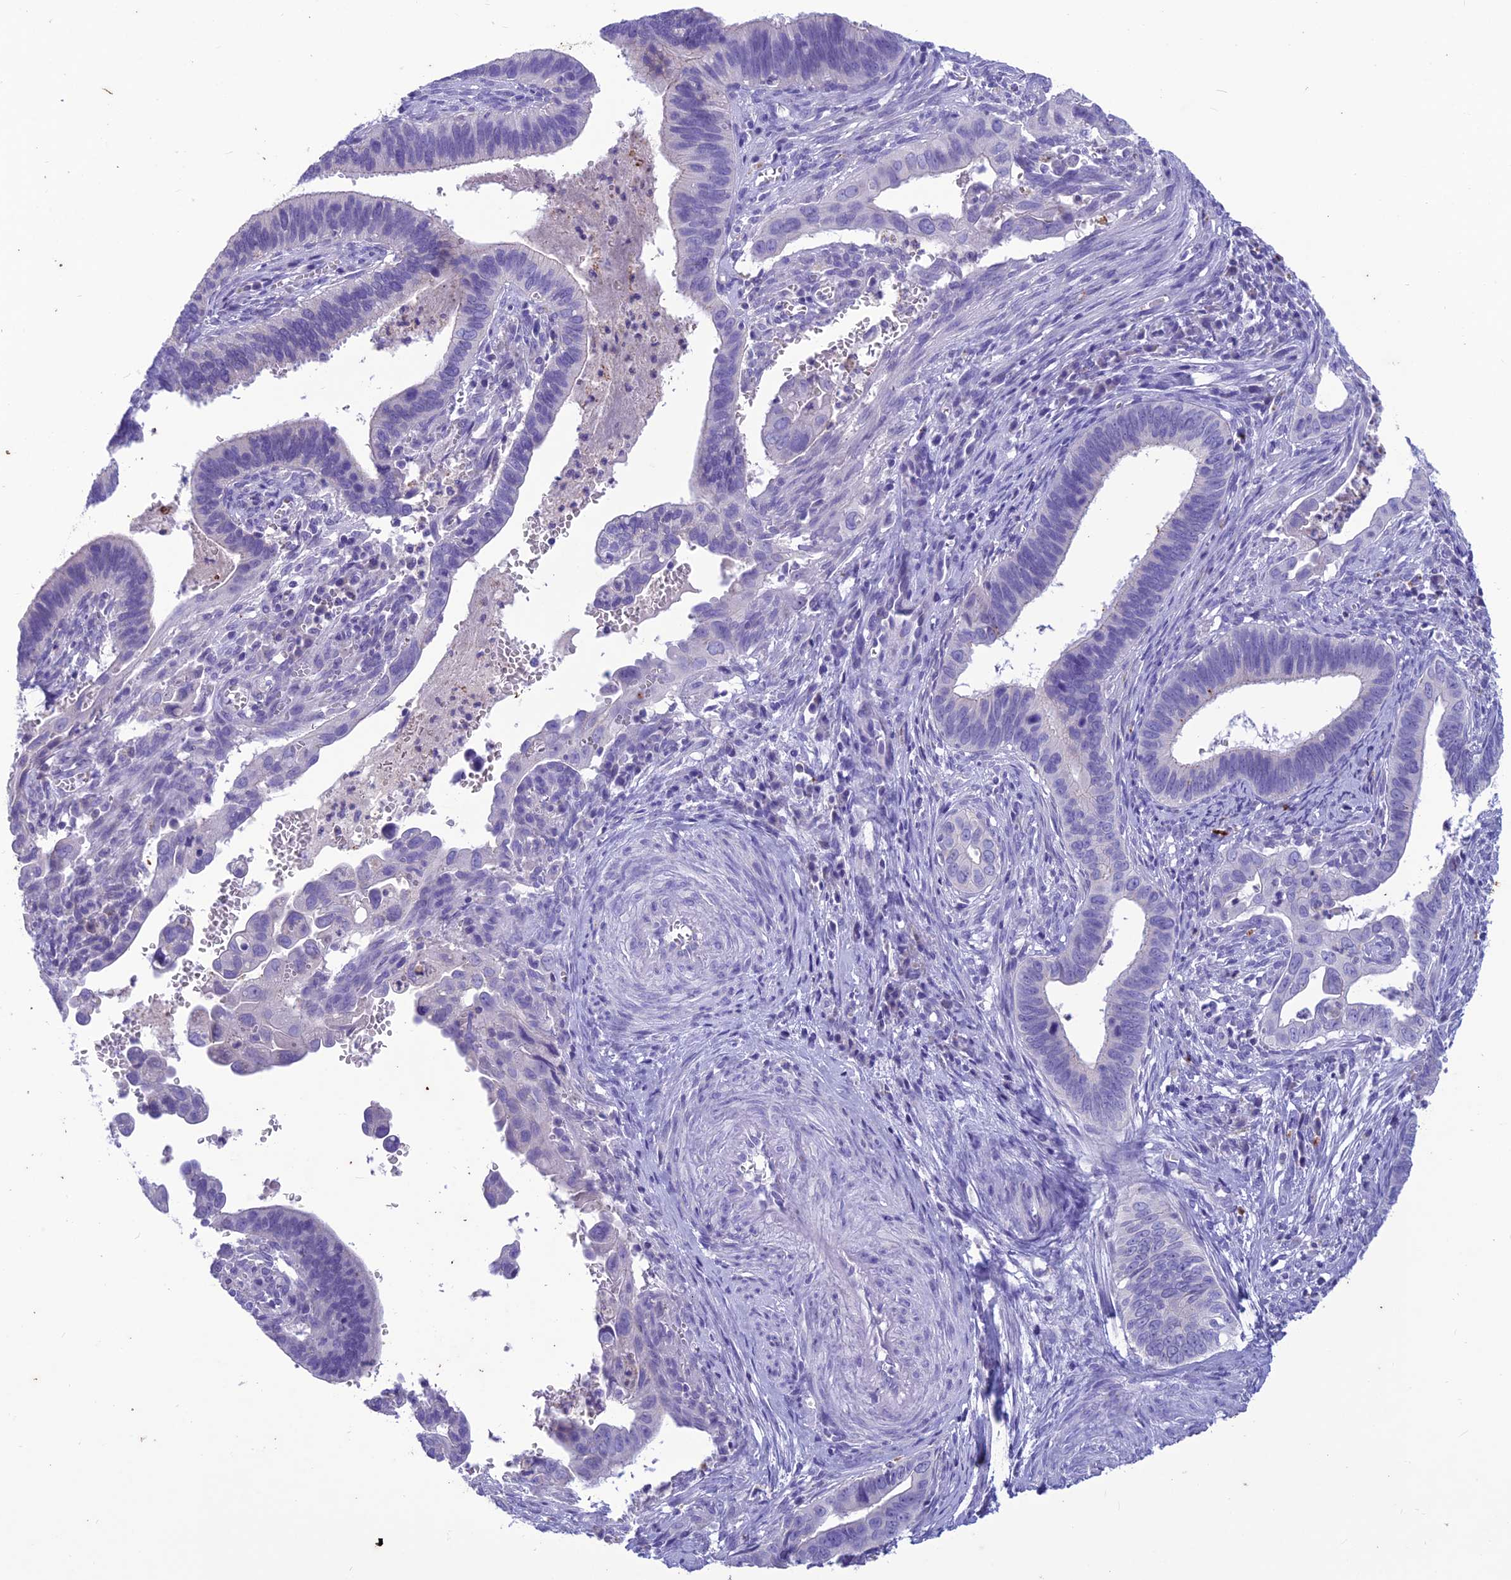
{"staining": {"intensity": "negative", "quantity": "none", "location": "none"}, "tissue": "cervical cancer", "cell_type": "Tumor cells", "image_type": "cancer", "snomed": [{"axis": "morphology", "description": "Adenocarcinoma, NOS"}, {"axis": "topography", "description": "Cervix"}], "caption": "Cervical cancer was stained to show a protein in brown. There is no significant positivity in tumor cells.", "gene": "IFT172", "patient": {"sex": "female", "age": 42}}